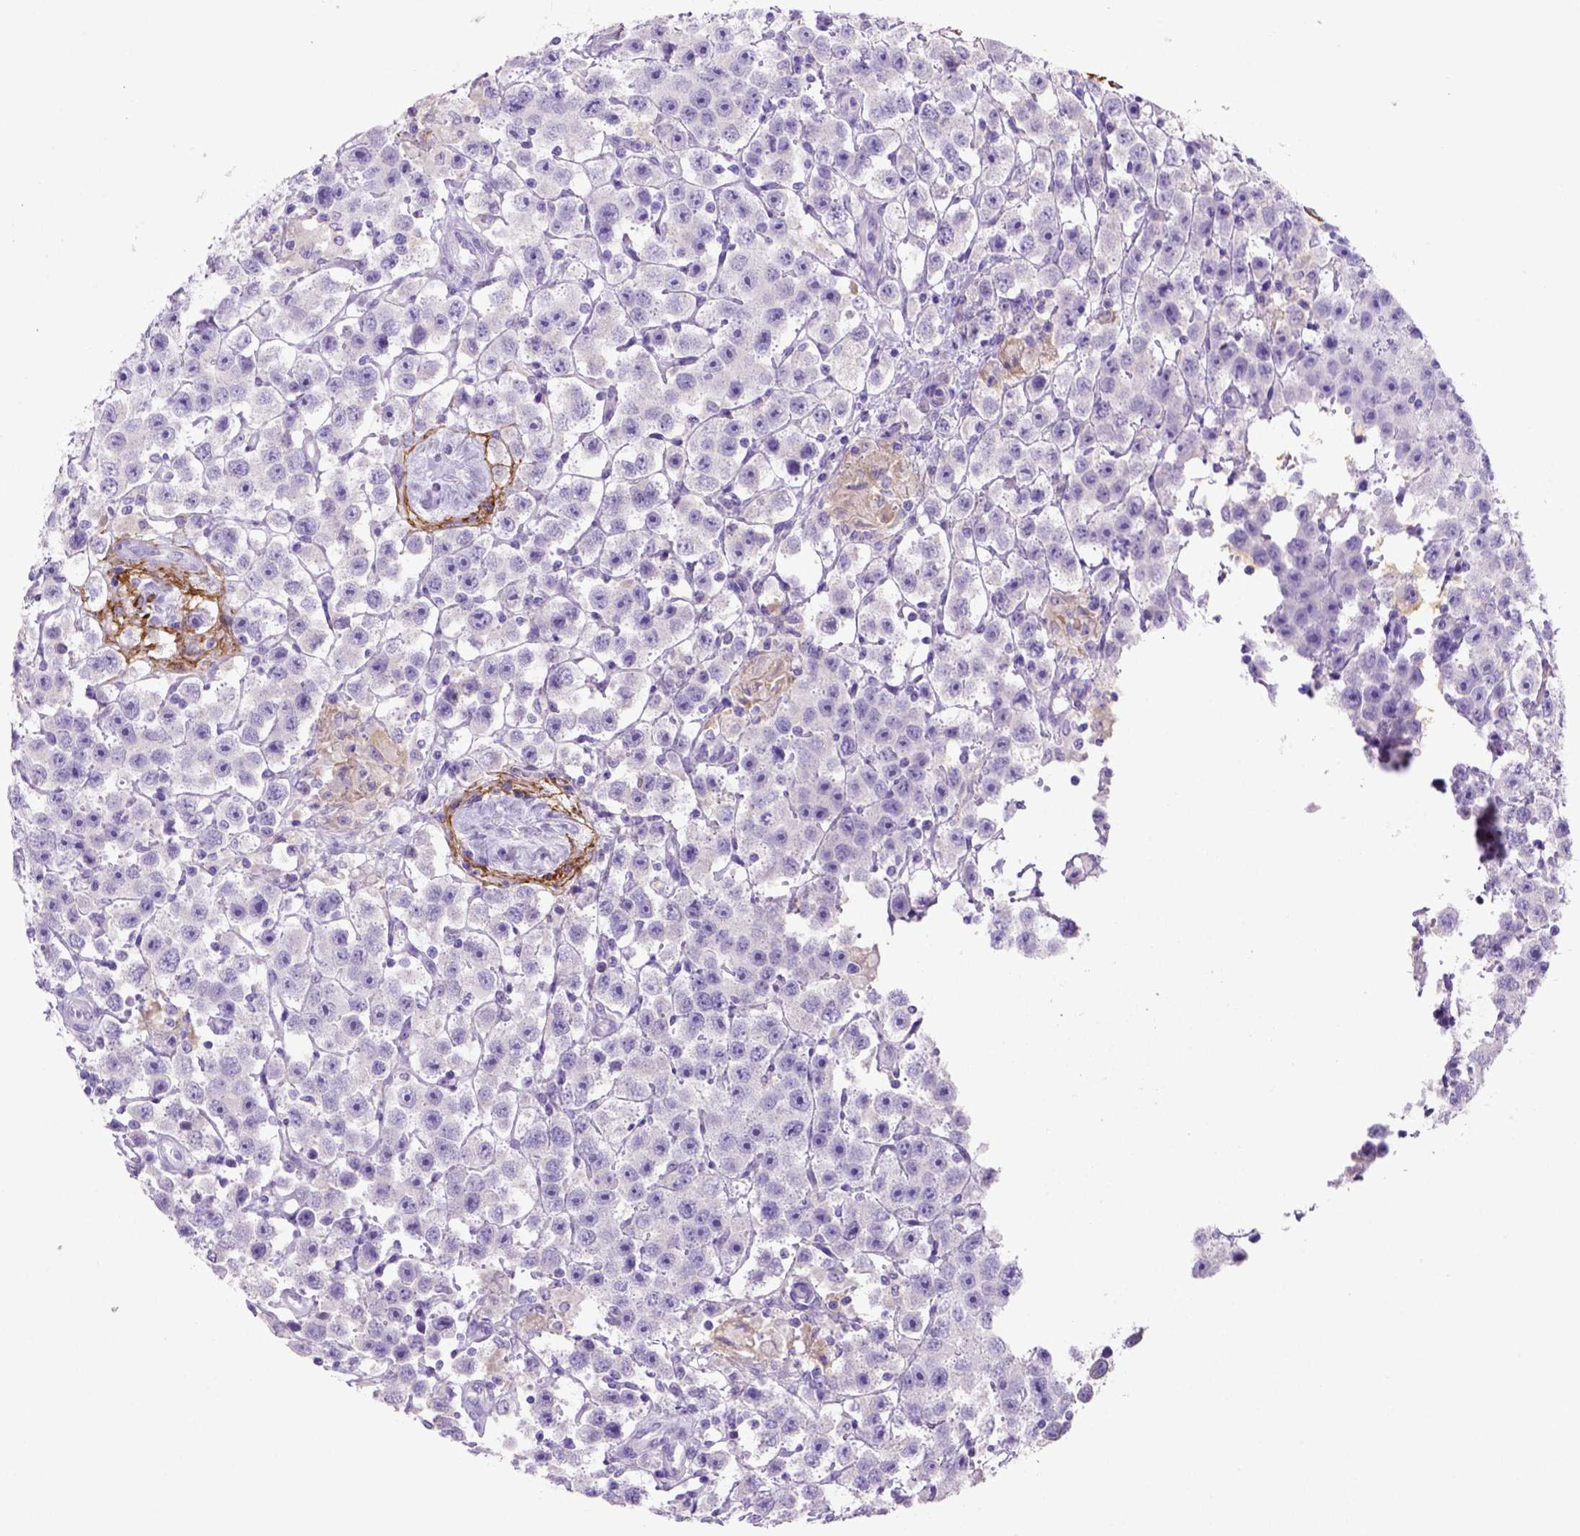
{"staining": {"intensity": "negative", "quantity": "none", "location": "none"}, "tissue": "testis cancer", "cell_type": "Tumor cells", "image_type": "cancer", "snomed": [{"axis": "morphology", "description": "Seminoma, NOS"}, {"axis": "topography", "description": "Testis"}], "caption": "Human testis cancer stained for a protein using immunohistochemistry displays no staining in tumor cells.", "gene": "SIRPD", "patient": {"sex": "male", "age": 45}}